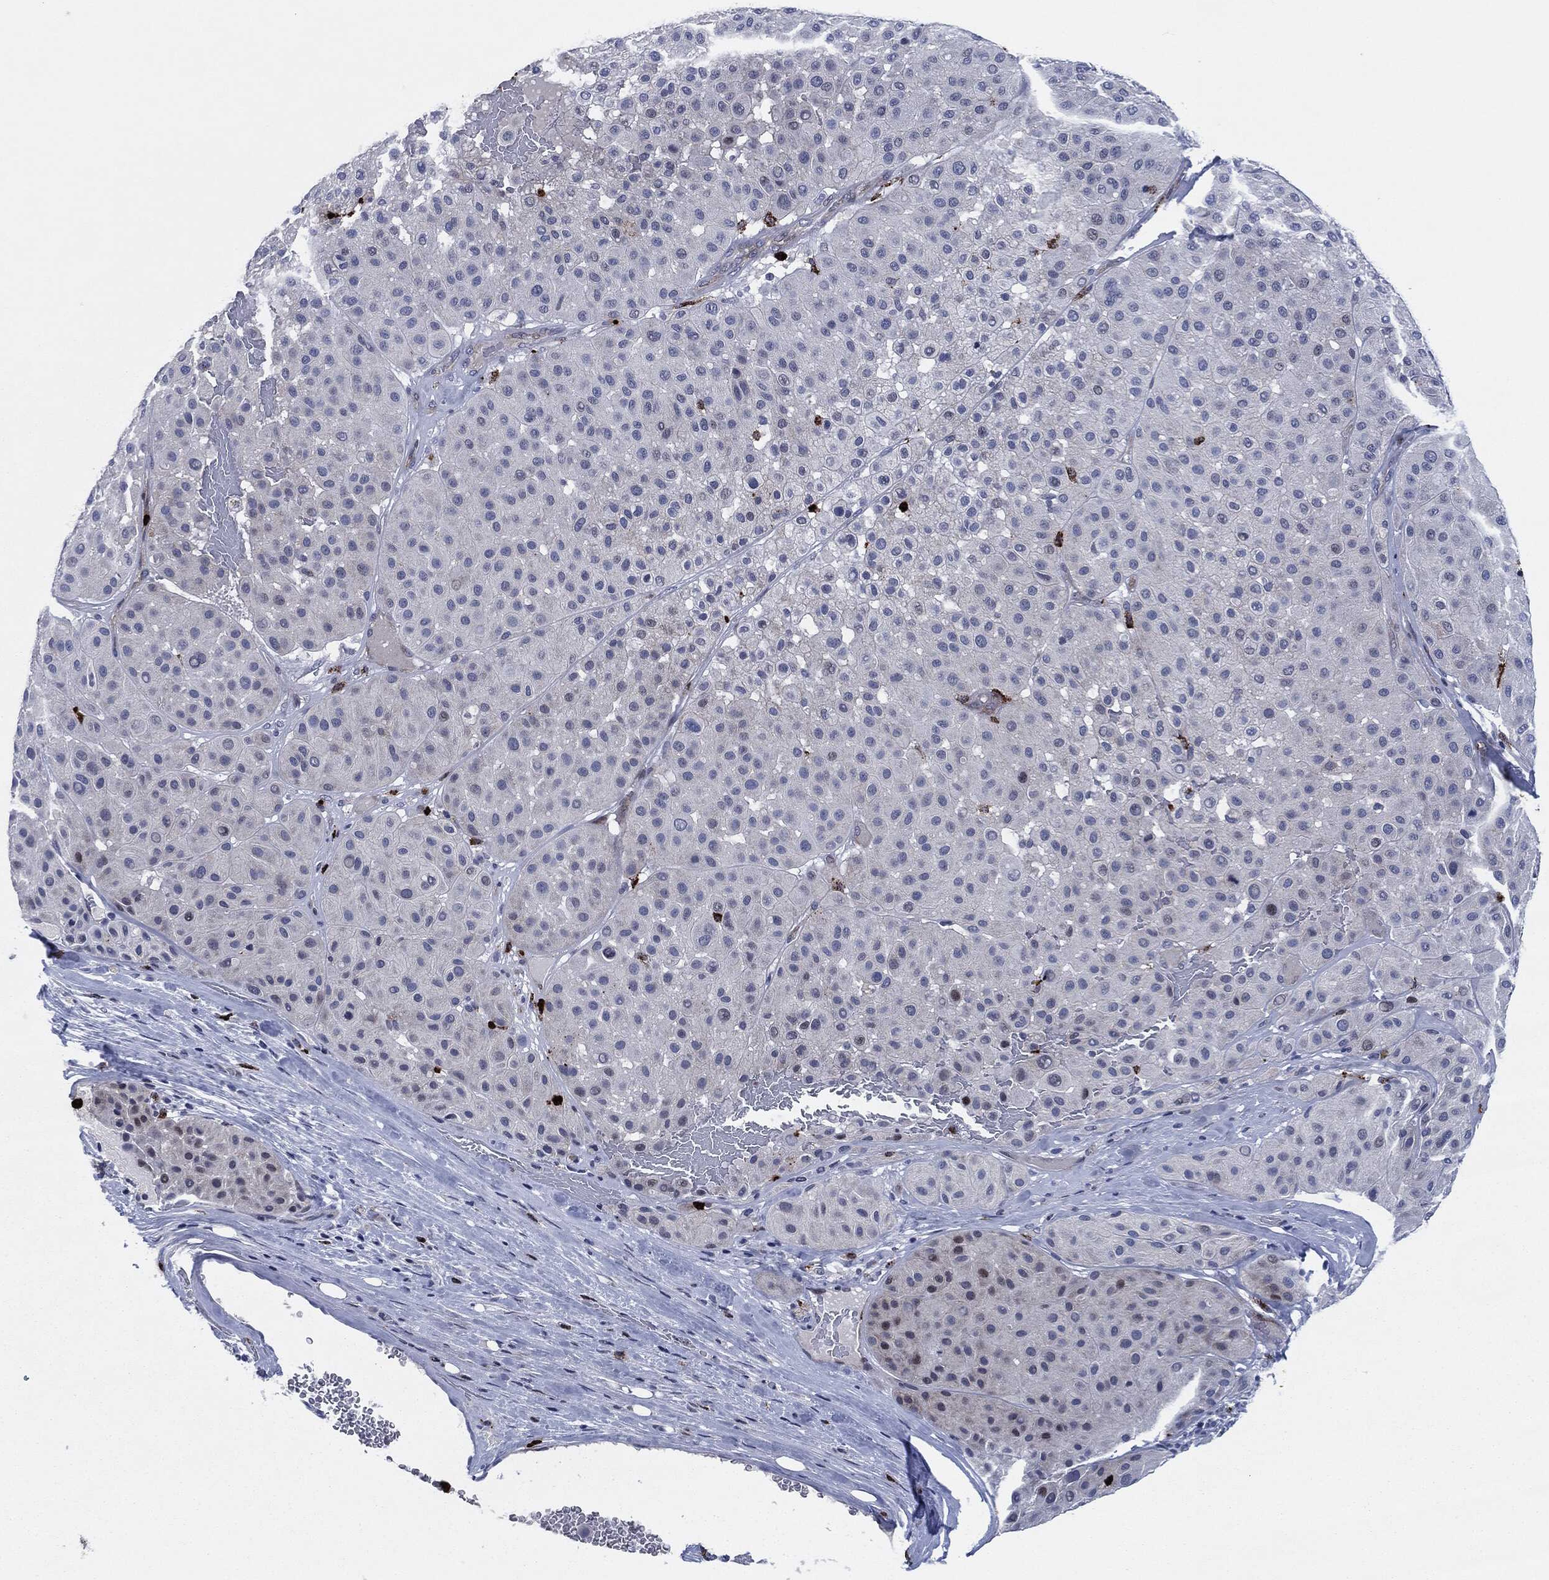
{"staining": {"intensity": "negative", "quantity": "none", "location": "none"}, "tissue": "melanoma", "cell_type": "Tumor cells", "image_type": "cancer", "snomed": [{"axis": "morphology", "description": "Malignant melanoma, Metastatic site"}, {"axis": "topography", "description": "Smooth muscle"}], "caption": "Image shows no significant protein expression in tumor cells of malignant melanoma (metastatic site).", "gene": "MPO", "patient": {"sex": "male", "age": 41}}